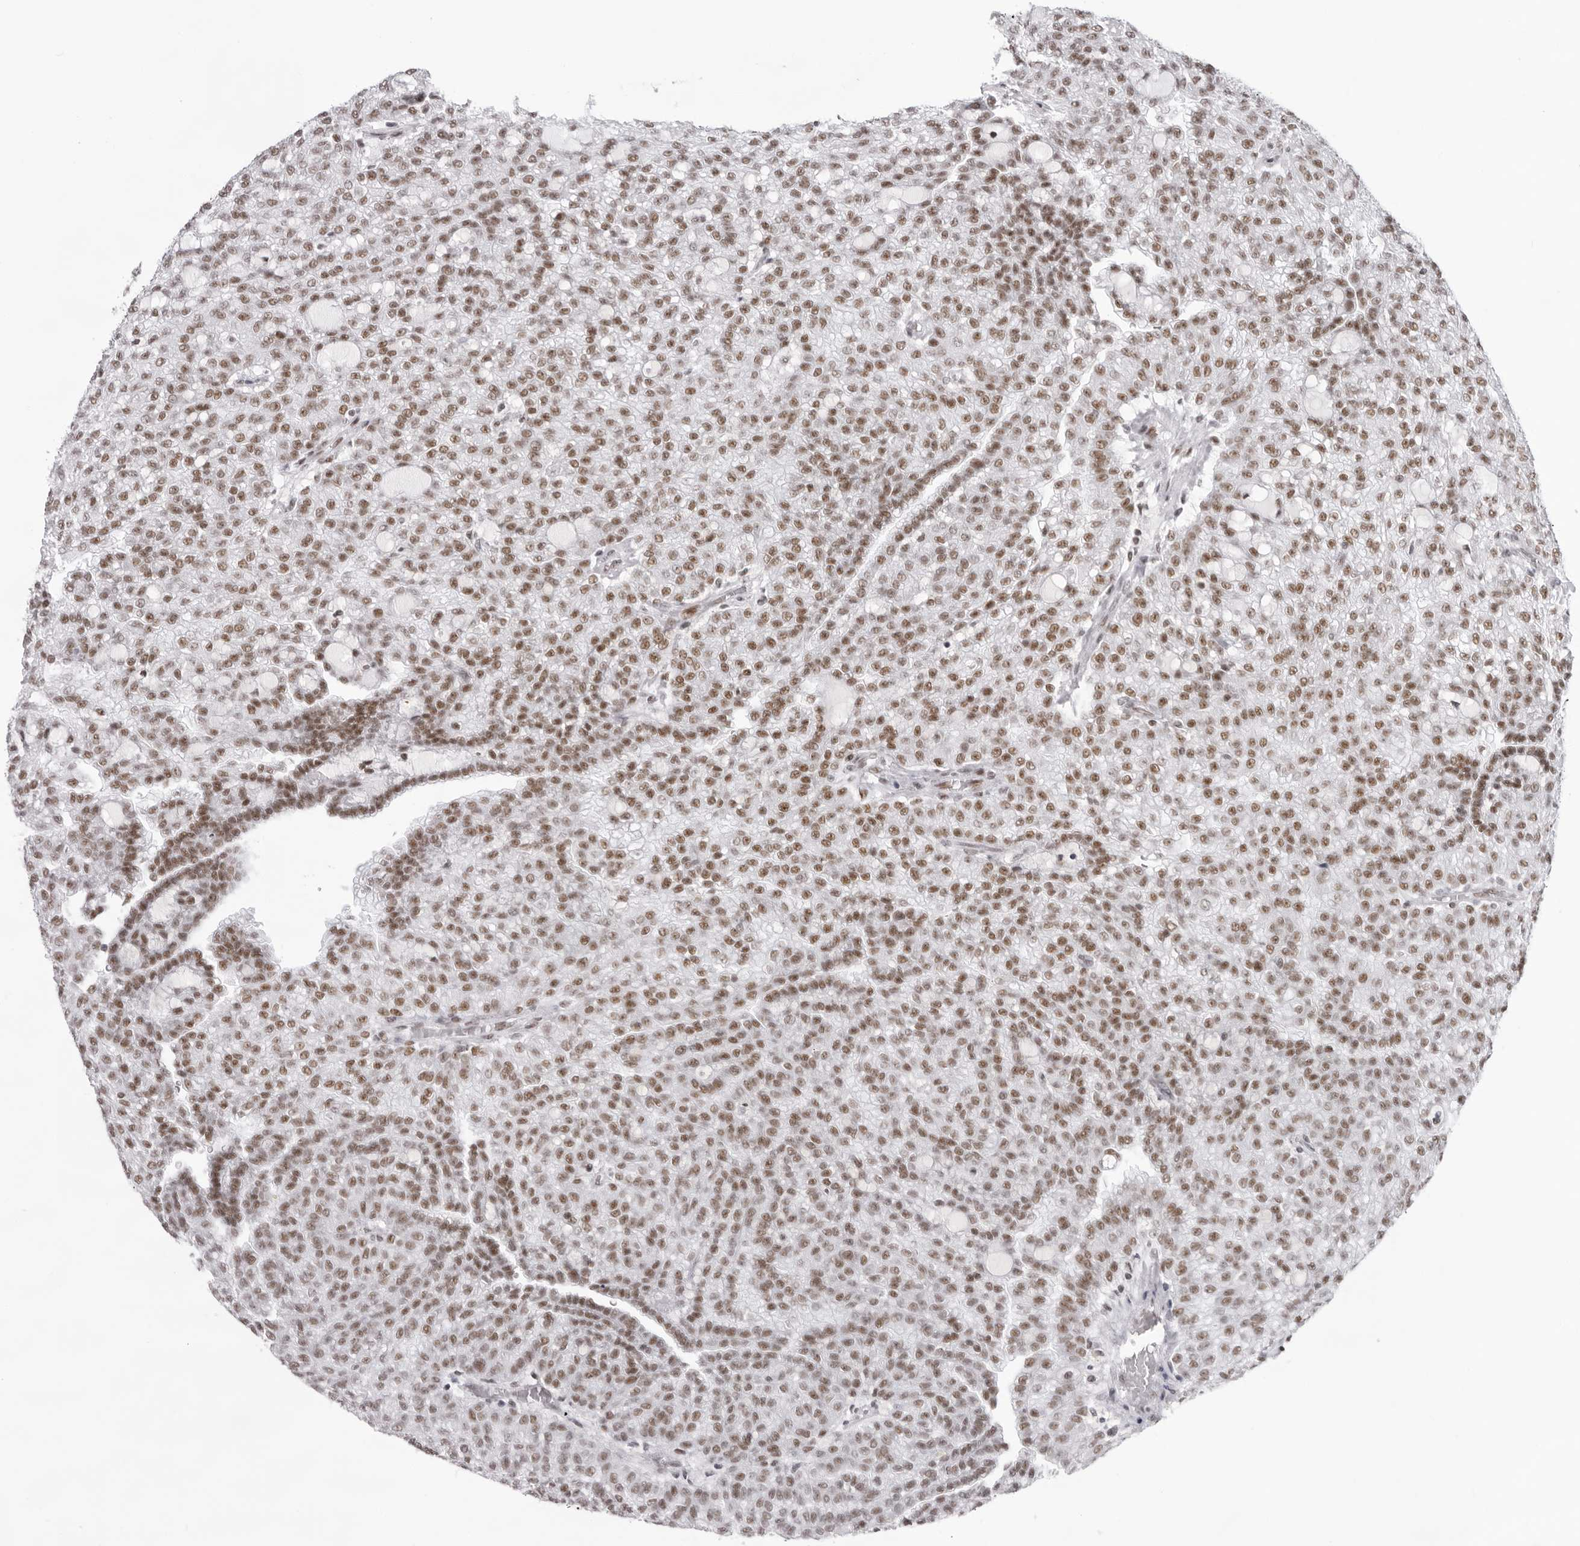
{"staining": {"intensity": "moderate", "quantity": ">75%", "location": "nuclear"}, "tissue": "renal cancer", "cell_type": "Tumor cells", "image_type": "cancer", "snomed": [{"axis": "morphology", "description": "Adenocarcinoma, NOS"}, {"axis": "topography", "description": "Kidney"}], "caption": "Immunohistochemical staining of renal cancer shows medium levels of moderate nuclear protein positivity in approximately >75% of tumor cells. Immunohistochemistry stains the protein of interest in brown and the nuclei are stained blue.", "gene": "IRF2BP2", "patient": {"sex": "male", "age": 63}}